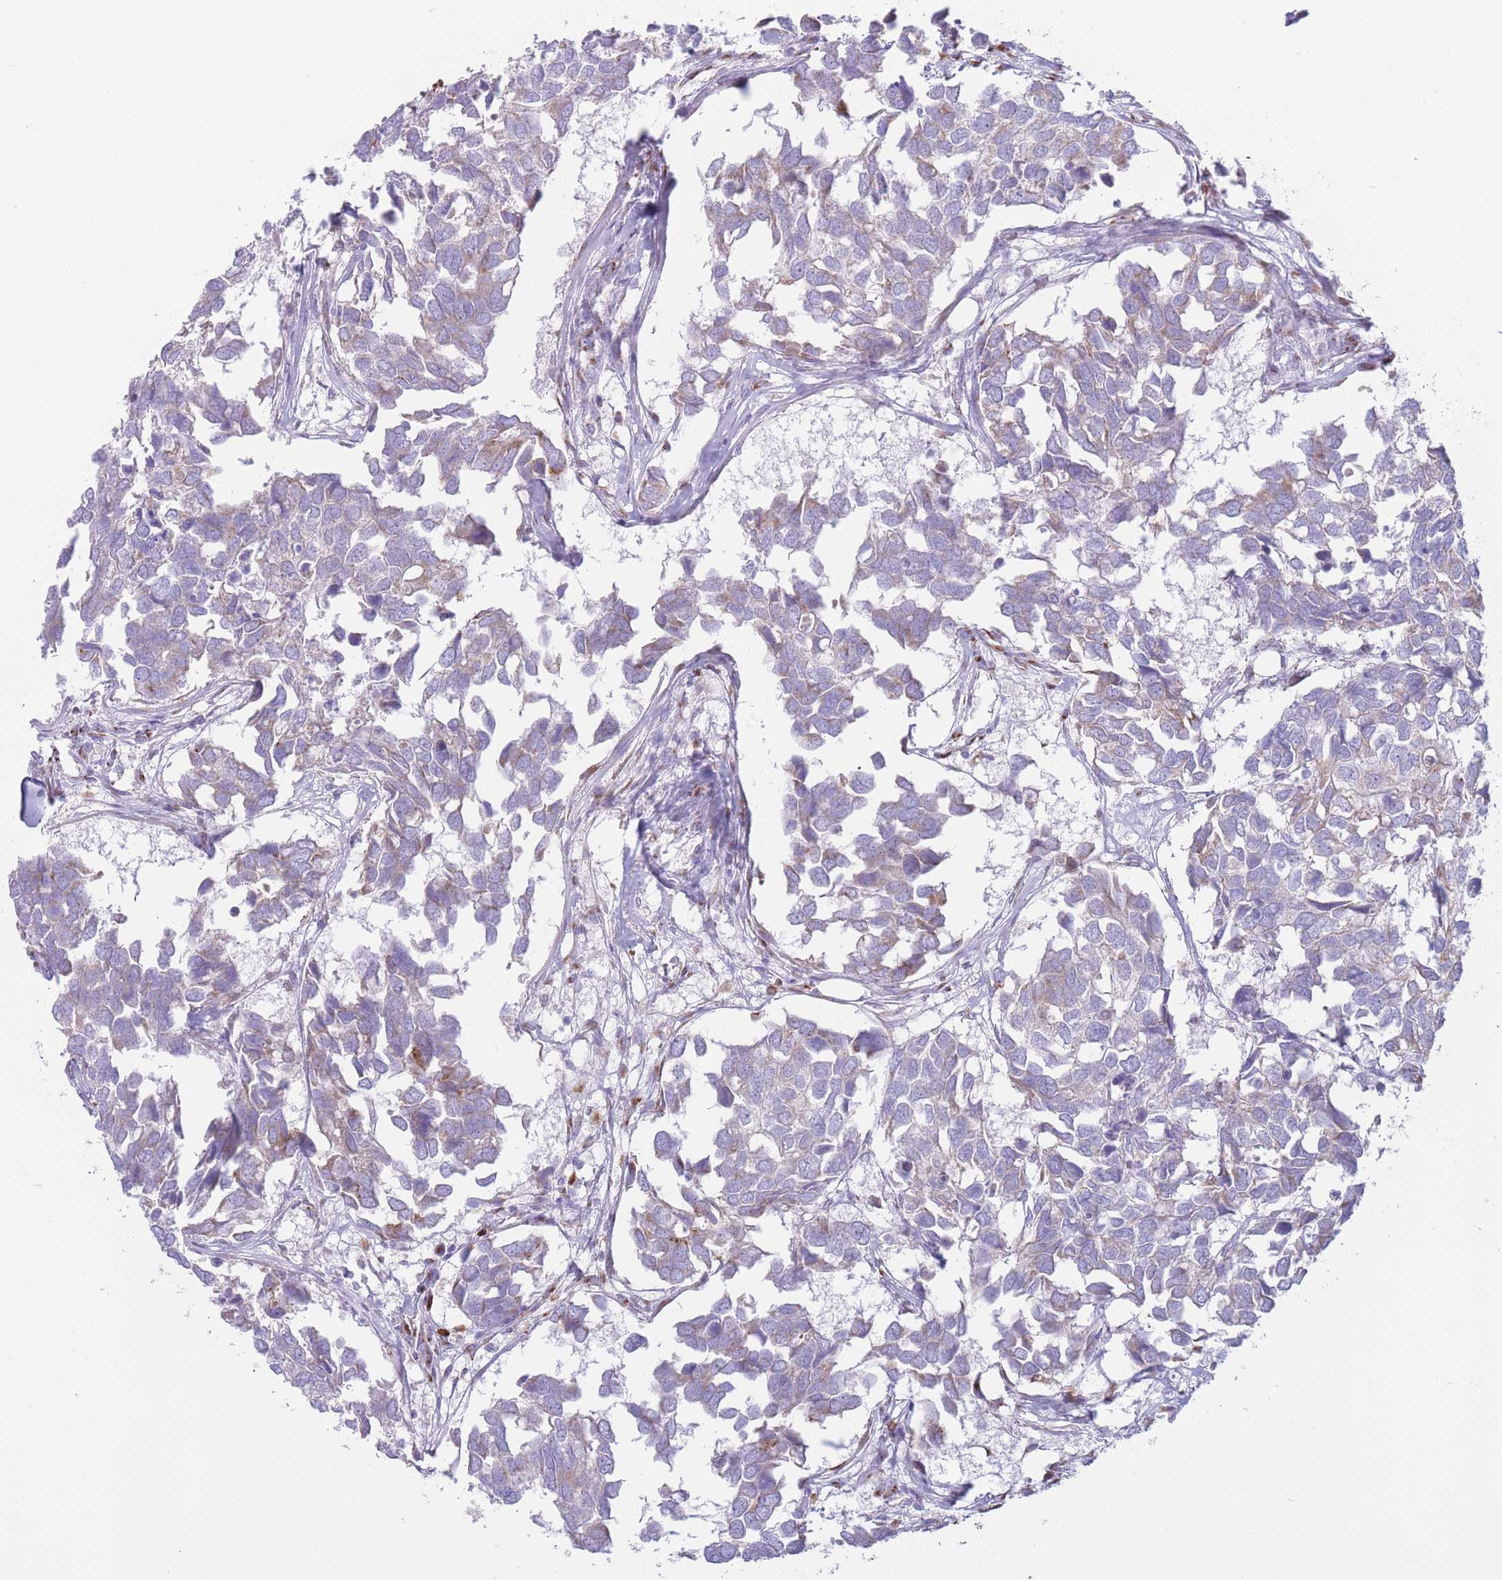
{"staining": {"intensity": "weak", "quantity": "<25%", "location": "cytoplasmic/membranous"}, "tissue": "breast cancer", "cell_type": "Tumor cells", "image_type": "cancer", "snomed": [{"axis": "morphology", "description": "Duct carcinoma"}, {"axis": "topography", "description": "Breast"}], "caption": "Breast infiltrating ductal carcinoma stained for a protein using immunohistochemistry demonstrates no staining tumor cells.", "gene": "MPND", "patient": {"sex": "female", "age": 83}}